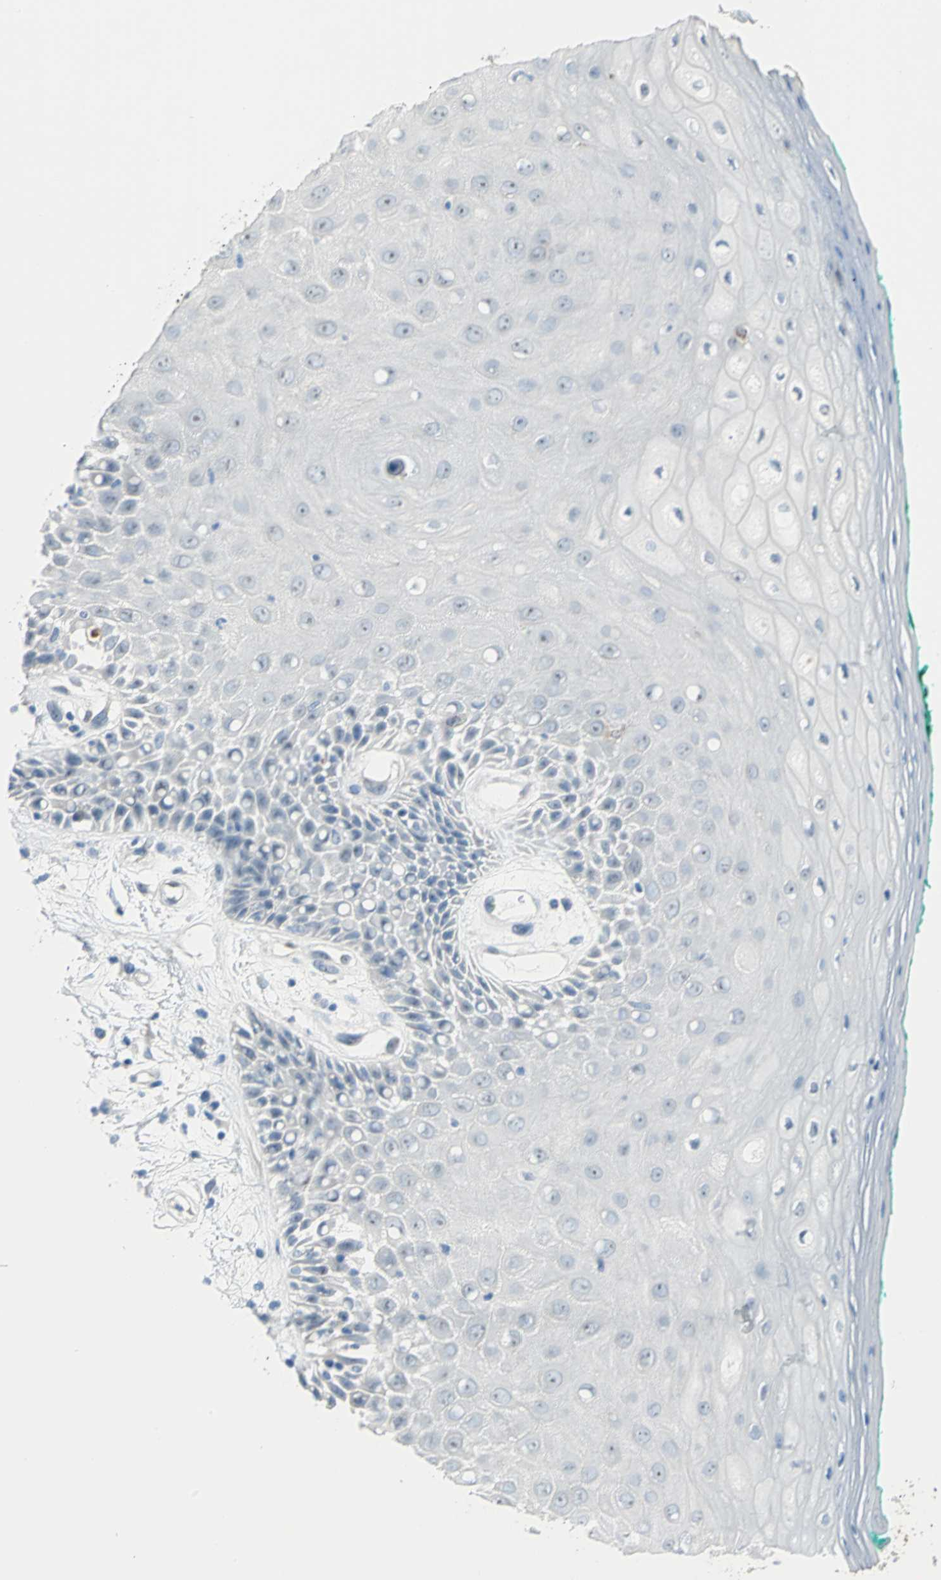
{"staining": {"intensity": "negative", "quantity": "none", "location": "none"}, "tissue": "oral mucosa", "cell_type": "Squamous epithelial cells", "image_type": "normal", "snomed": [{"axis": "morphology", "description": "Normal tissue, NOS"}, {"axis": "morphology", "description": "Squamous cell carcinoma, NOS"}, {"axis": "topography", "description": "Skeletal muscle"}, {"axis": "topography", "description": "Oral tissue"}, {"axis": "topography", "description": "Head-Neck"}], "caption": "Protein analysis of benign oral mucosa reveals no significant expression in squamous epithelial cells.", "gene": "MUC4", "patient": {"sex": "female", "age": 84}}